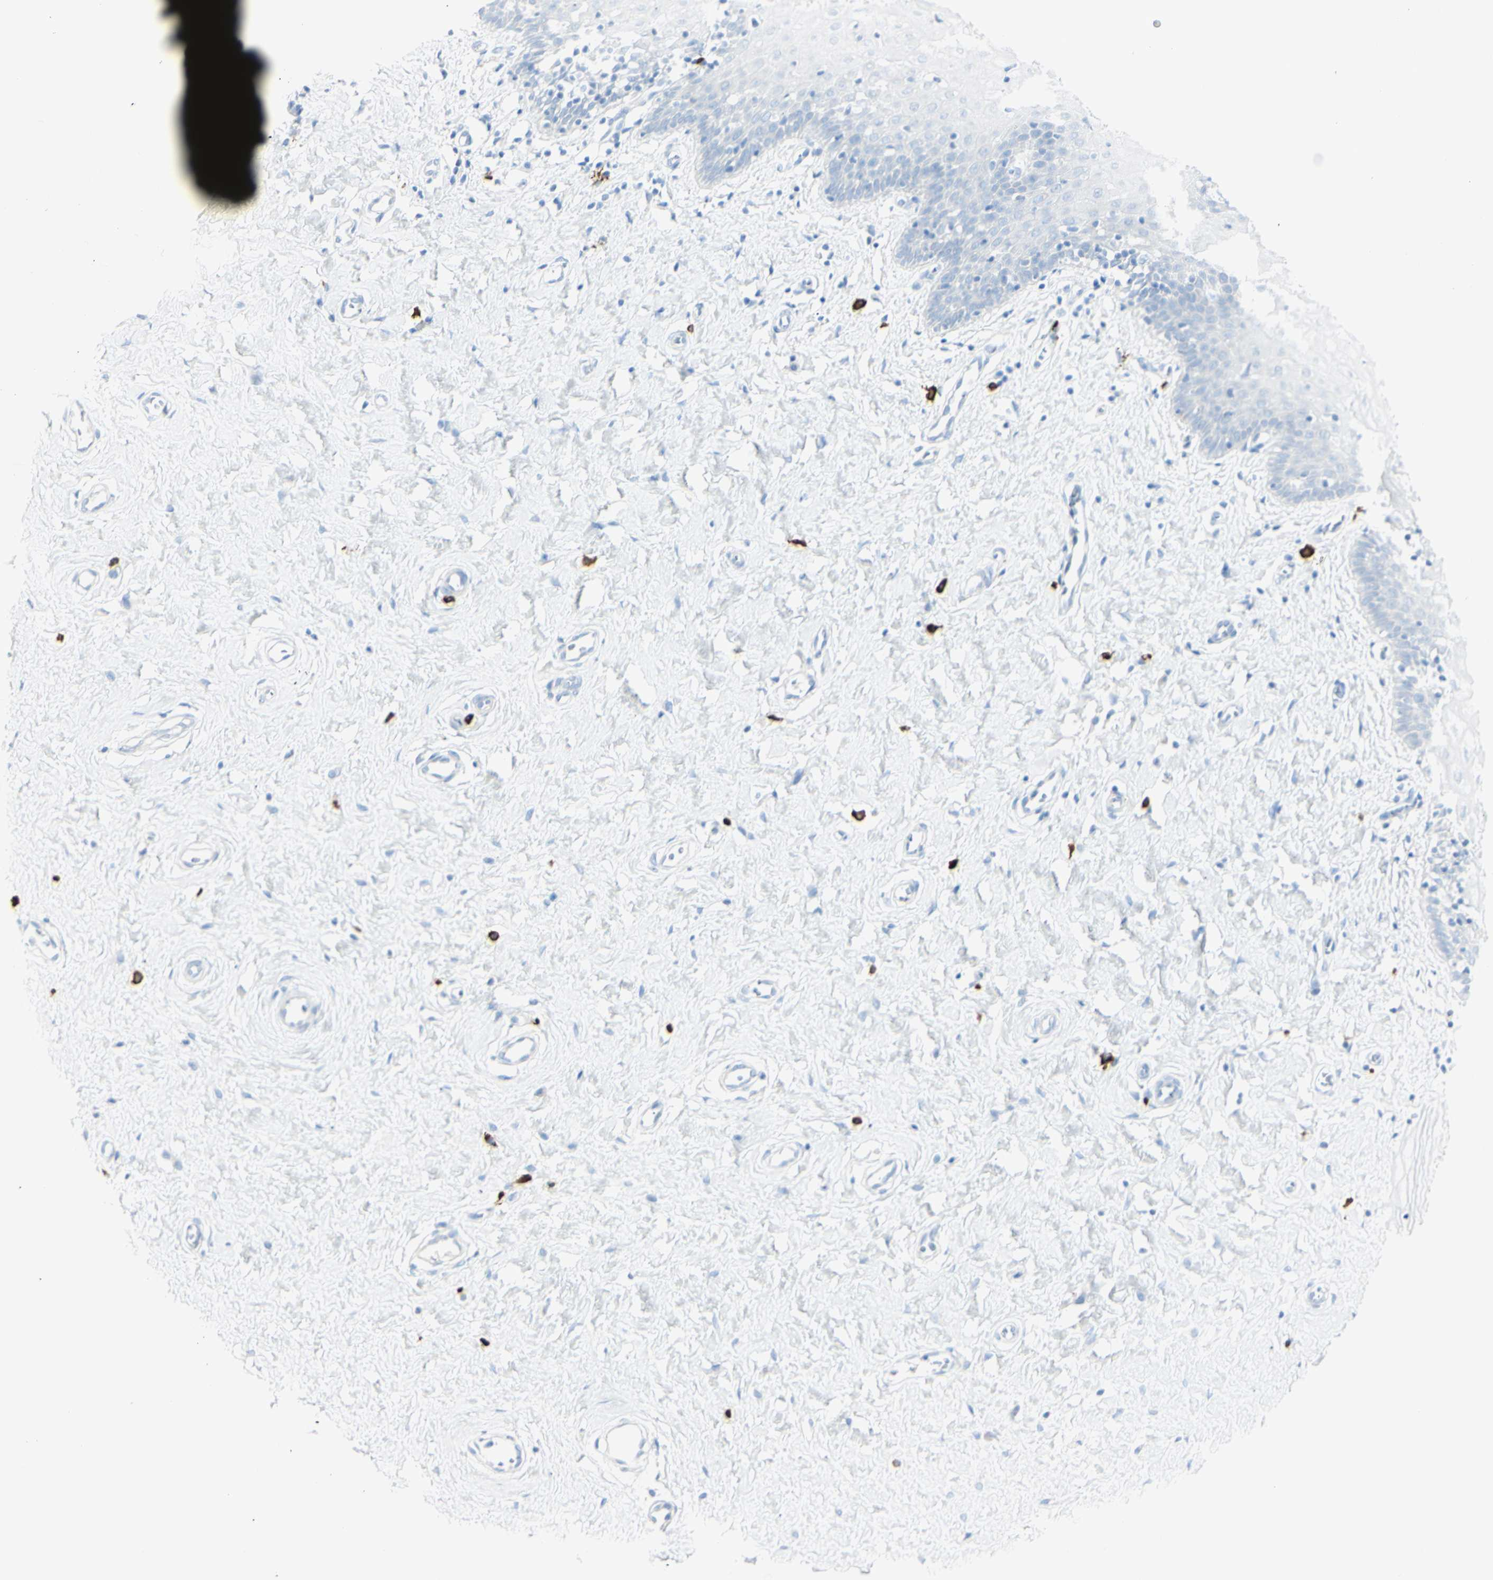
{"staining": {"intensity": "negative", "quantity": "none", "location": "none"}, "tissue": "cervix", "cell_type": "Glandular cells", "image_type": "normal", "snomed": [{"axis": "morphology", "description": "Normal tissue, NOS"}, {"axis": "topography", "description": "Cervix"}], "caption": "DAB immunohistochemical staining of unremarkable human cervix demonstrates no significant staining in glandular cells.", "gene": "LETM1", "patient": {"sex": "female", "age": 55}}